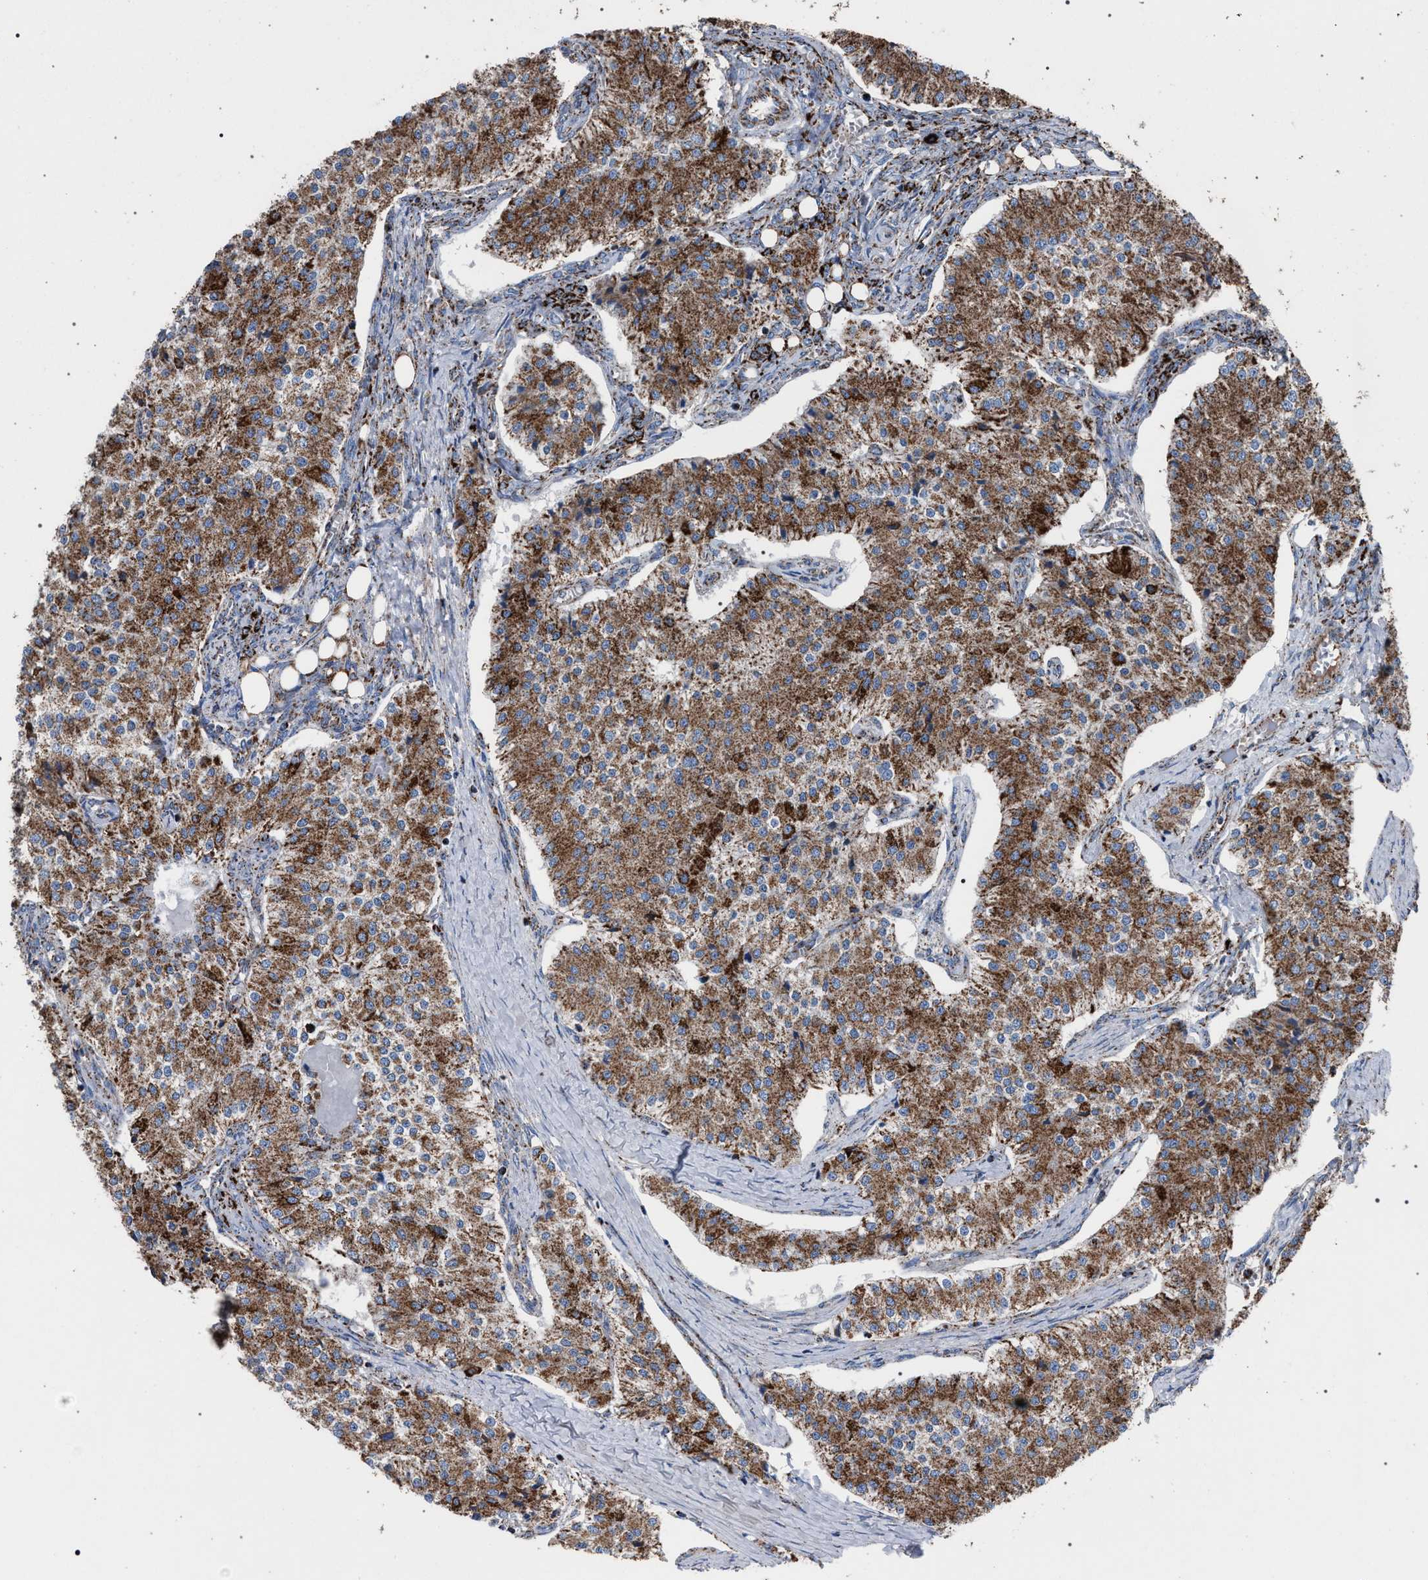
{"staining": {"intensity": "moderate", "quantity": ">75%", "location": "cytoplasmic/membranous"}, "tissue": "carcinoid", "cell_type": "Tumor cells", "image_type": "cancer", "snomed": [{"axis": "morphology", "description": "Carcinoid, malignant, NOS"}, {"axis": "topography", "description": "Colon"}], "caption": "DAB (3,3'-diaminobenzidine) immunohistochemical staining of human carcinoid reveals moderate cytoplasmic/membranous protein expression in about >75% of tumor cells.", "gene": "VPS13A", "patient": {"sex": "female", "age": 52}}